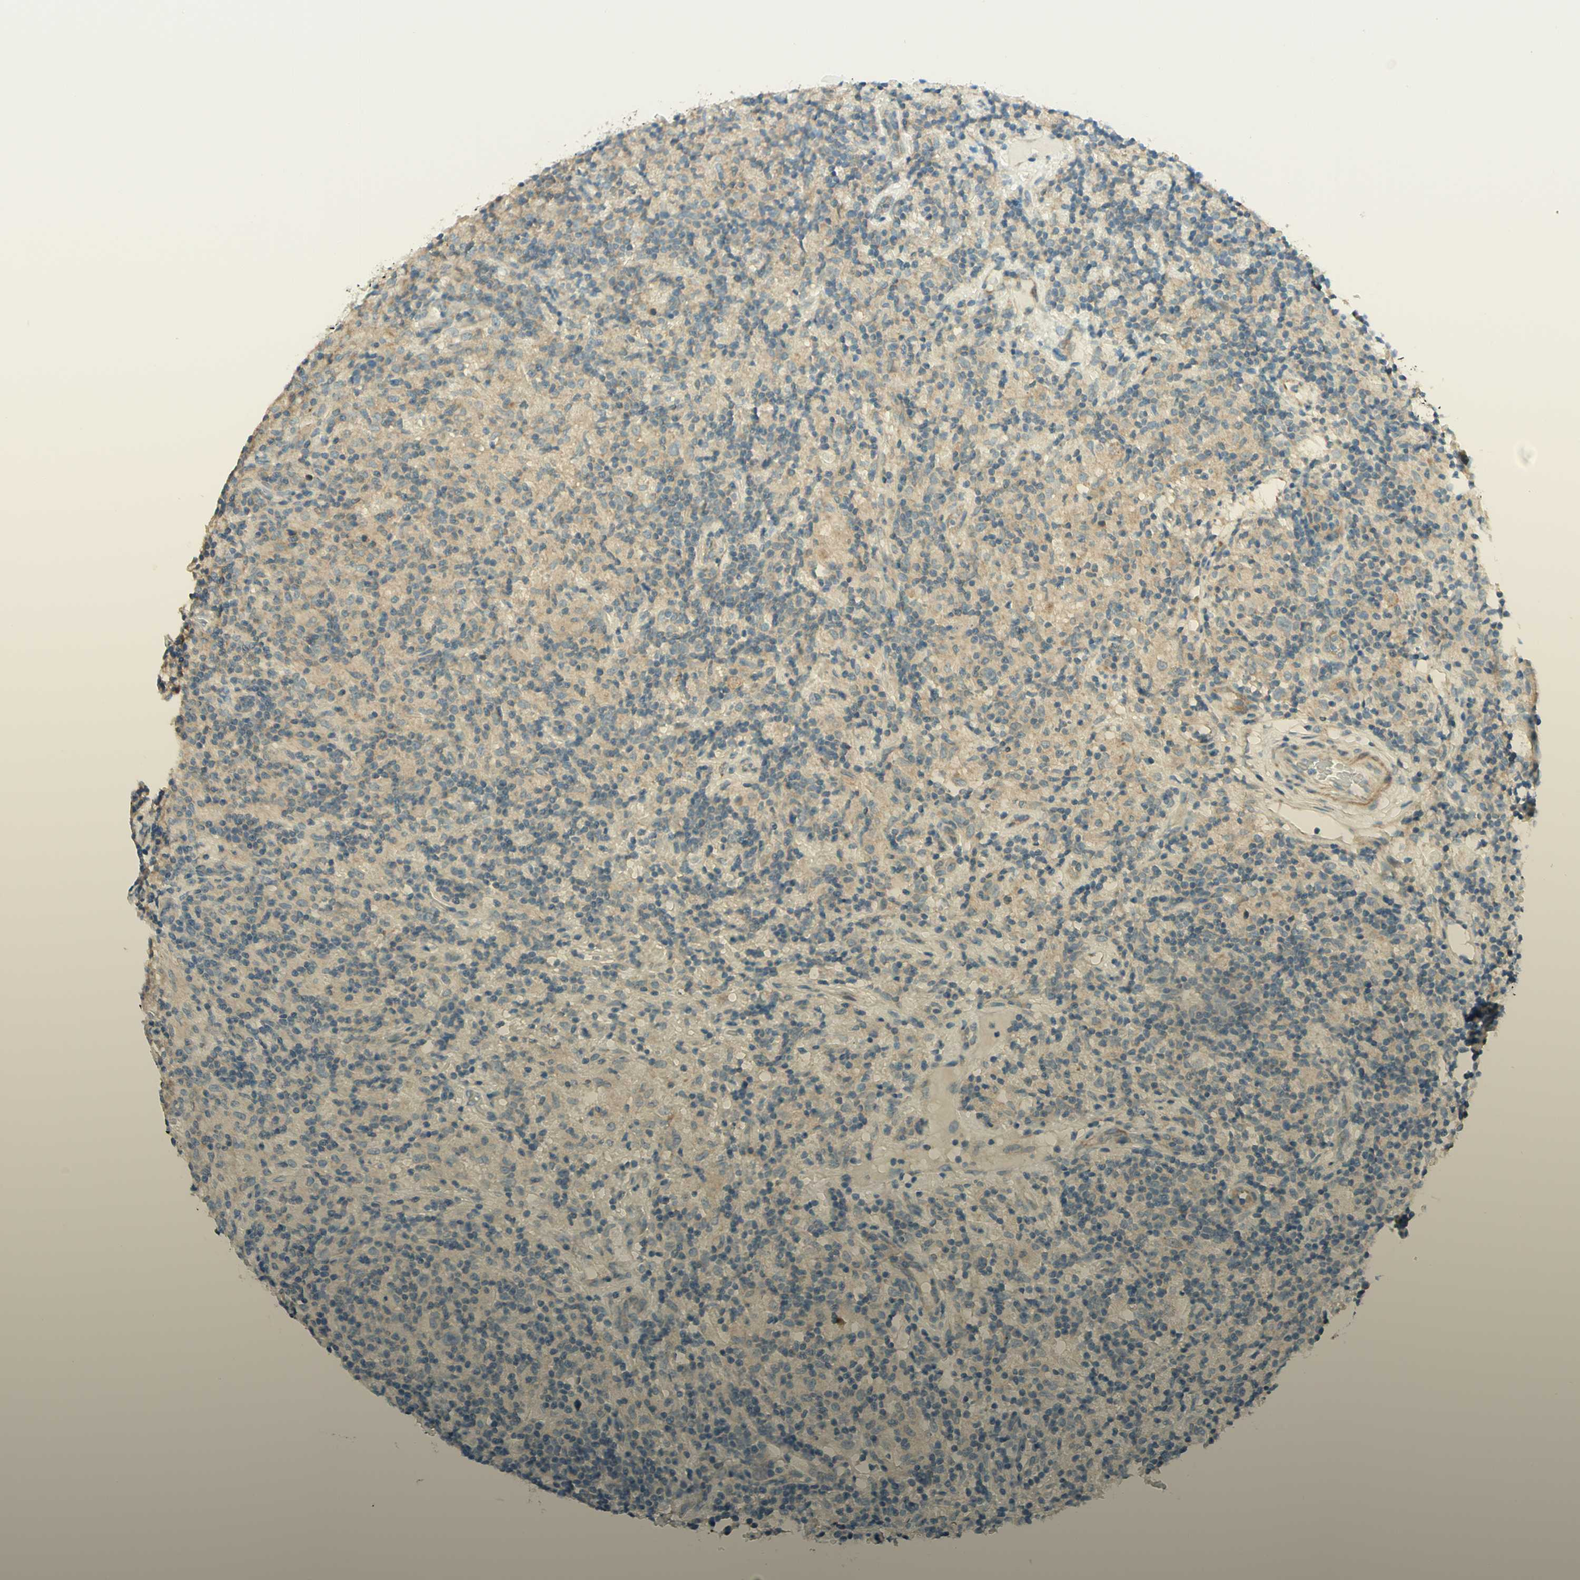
{"staining": {"intensity": "weak", "quantity": "25%-75%", "location": "cytoplasmic/membranous"}, "tissue": "lymphoma", "cell_type": "Tumor cells", "image_type": "cancer", "snomed": [{"axis": "morphology", "description": "Hodgkin's disease, NOS"}, {"axis": "topography", "description": "Lymph node"}], "caption": "DAB immunohistochemical staining of Hodgkin's disease shows weak cytoplasmic/membranous protein positivity in approximately 25%-75% of tumor cells.", "gene": "PROM1", "patient": {"sex": "male", "age": 70}}